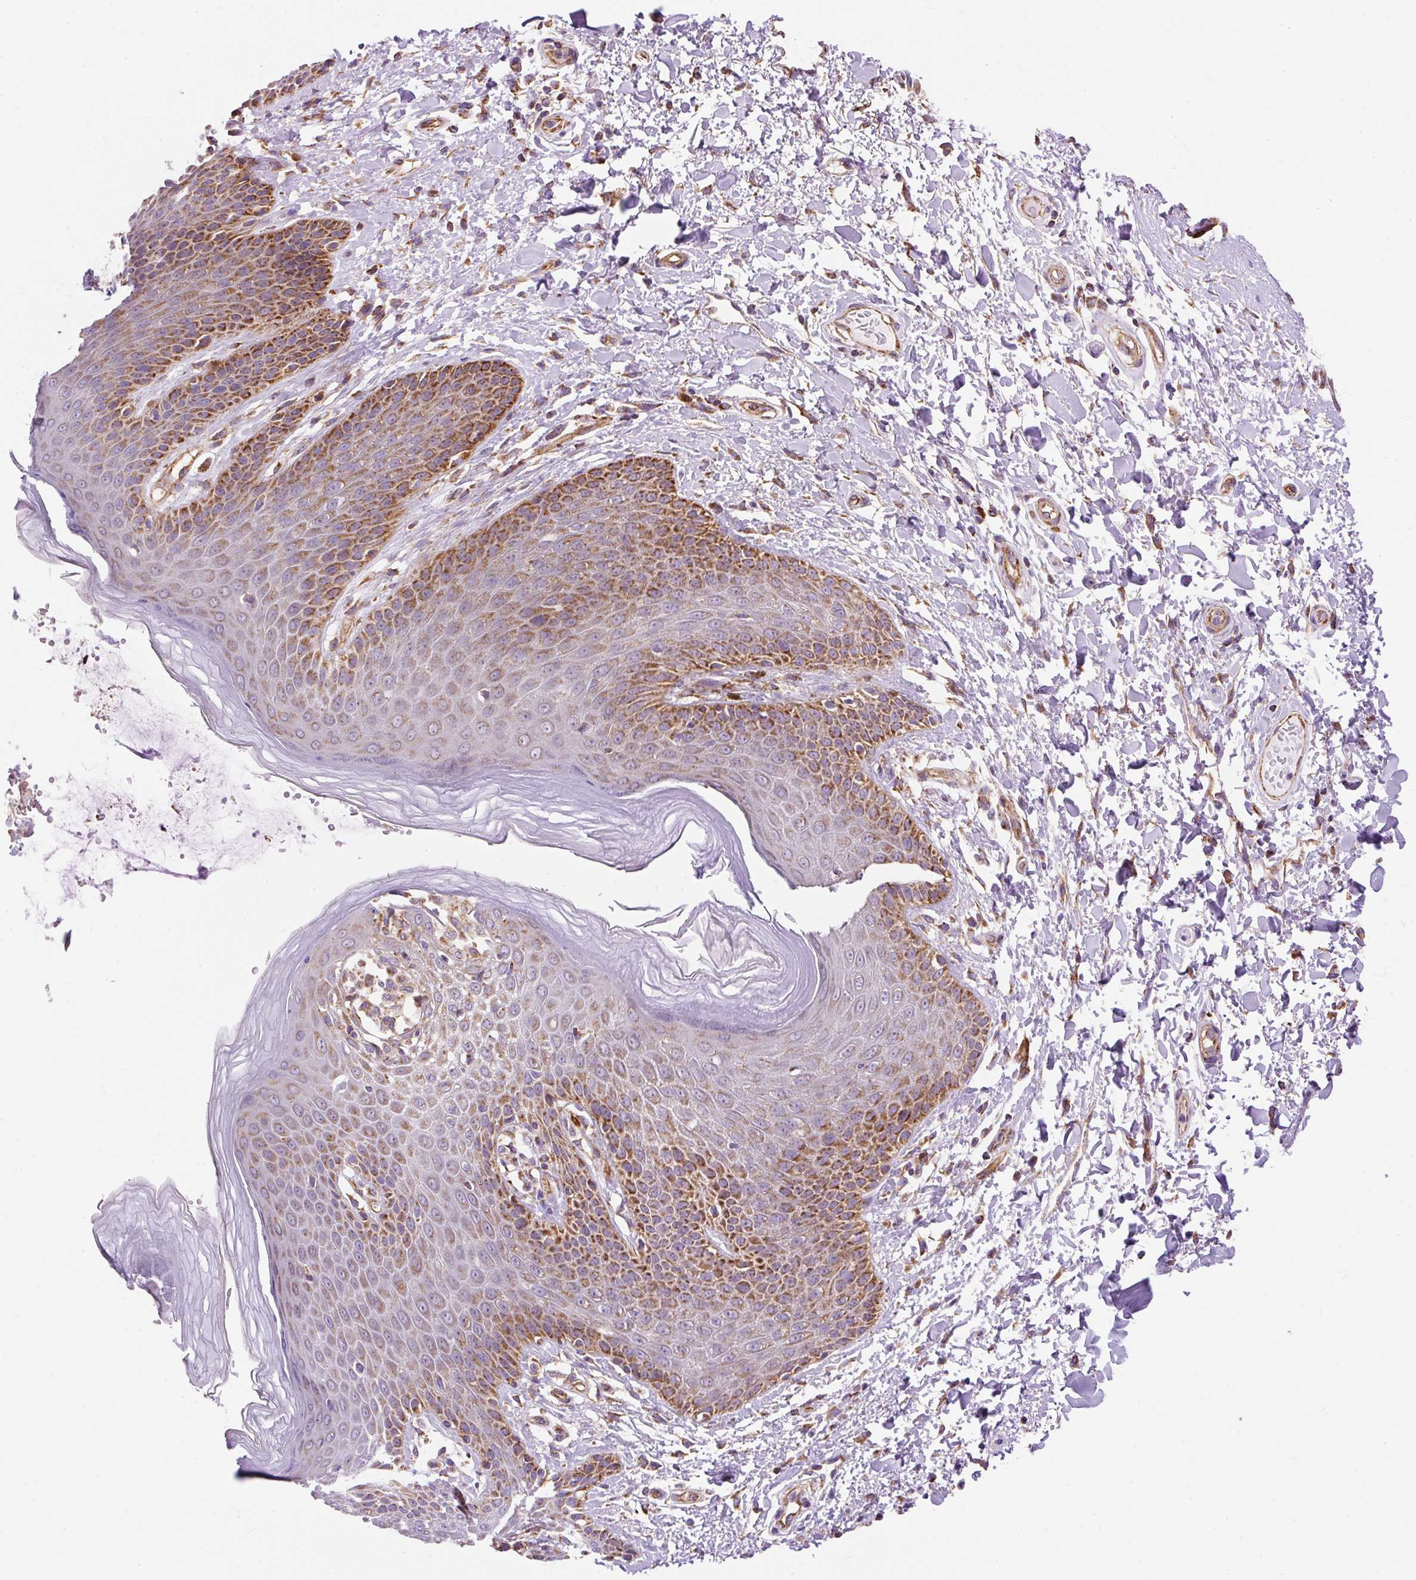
{"staining": {"intensity": "moderate", "quantity": ">75%", "location": "cytoplasmic/membranous"}, "tissue": "skin", "cell_type": "Epidermal cells", "image_type": "normal", "snomed": [{"axis": "morphology", "description": "Normal tissue, NOS"}, {"axis": "topography", "description": "Peripheral nerve tissue"}], "caption": "Protein analysis of benign skin displays moderate cytoplasmic/membranous expression in approximately >75% of epidermal cells. (Stains: DAB (3,3'-diaminobenzidine) in brown, nuclei in blue, Microscopy: brightfield microscopy at high magnification).", "gene": "CEP290", "patient": {"sex": "male", "age": 51}}